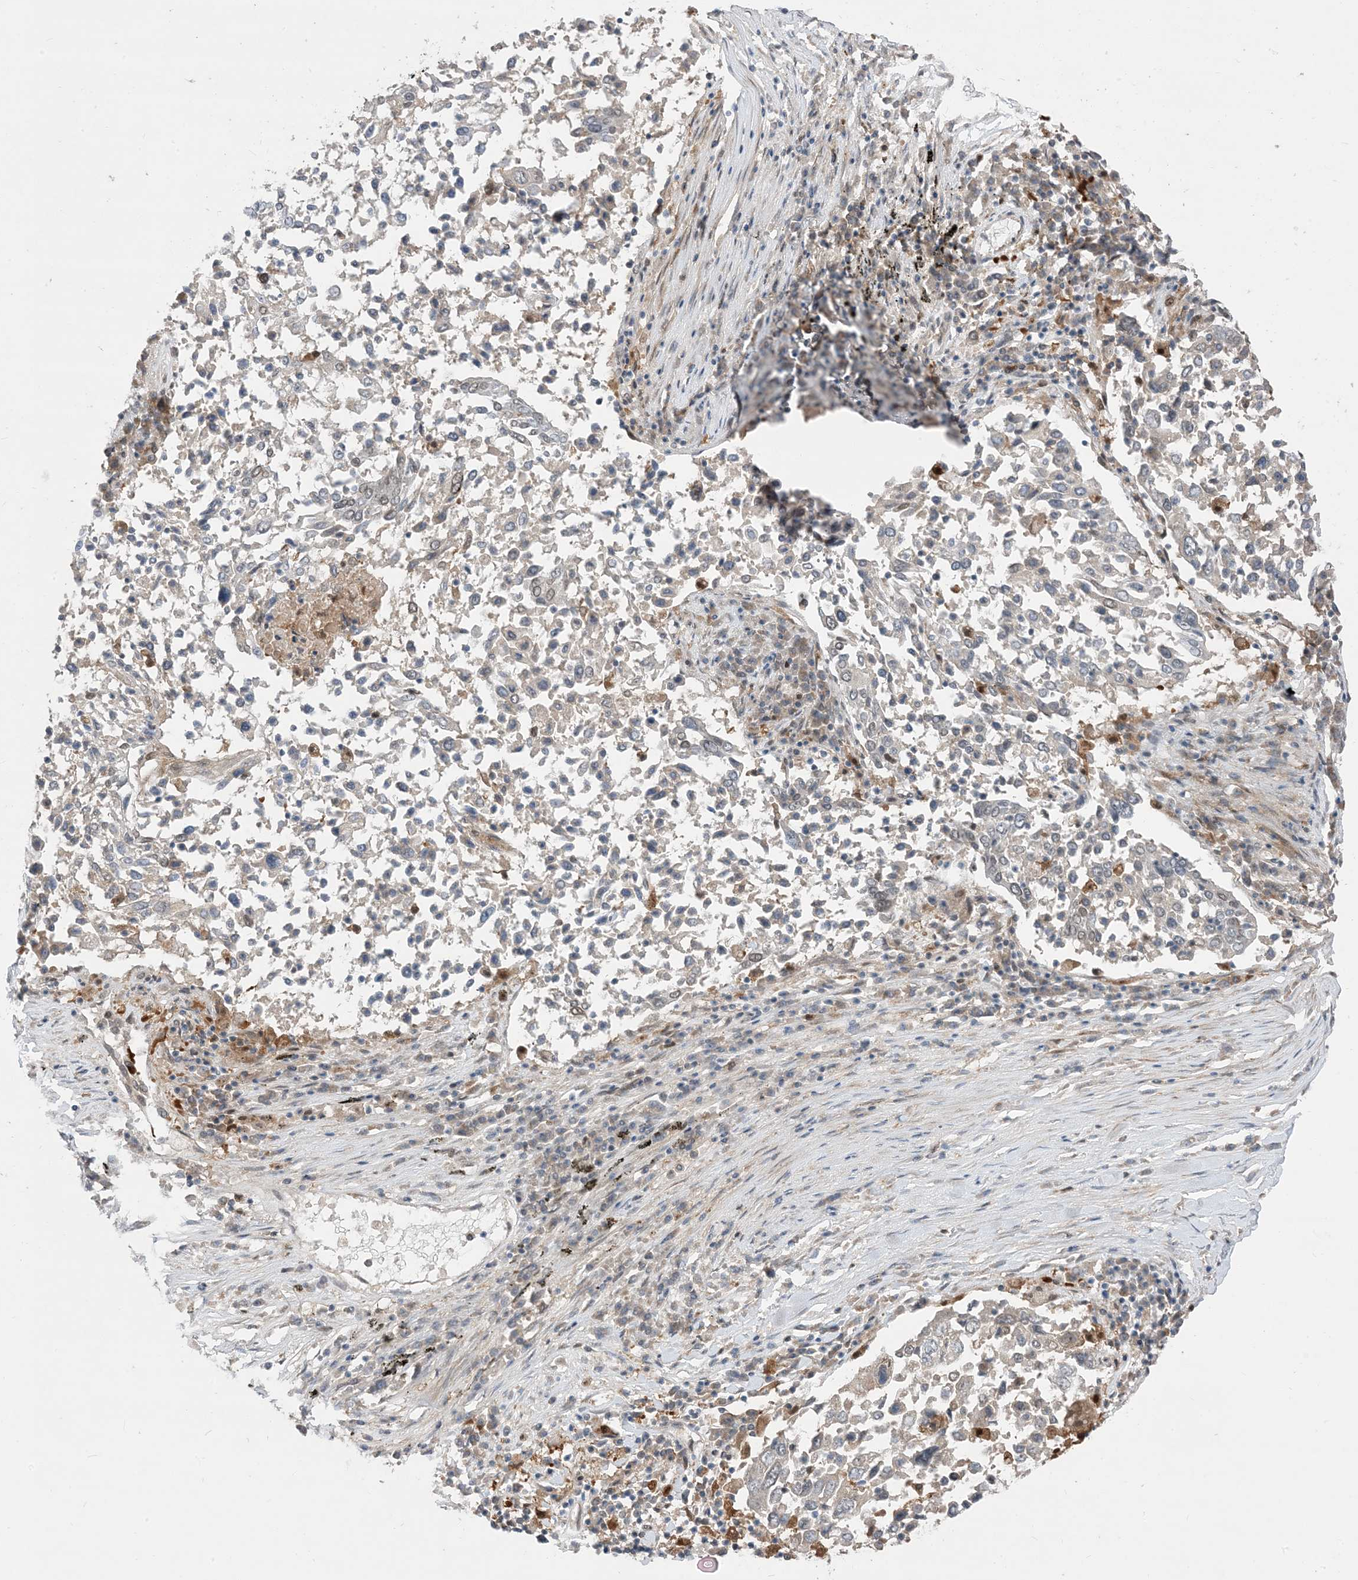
{"staining": {"intensity": "negative", "quantity": "none", "location": "none"}, "tissue": "lung cancer", "cell_type": "Tumor cells", "image_type": "cancer", "snomed": [{"axis": "morphology", "description": "Squamous cell carcinoma, NOS"}, {"axis": "topography", "description": "Lung"}], "caption": "Protein analysis of lung squamous cell carcinoma exhibits no significant staining in tumor cells.", "gene": "NAGK", "patient": {"sex": "male", "age": 65}}